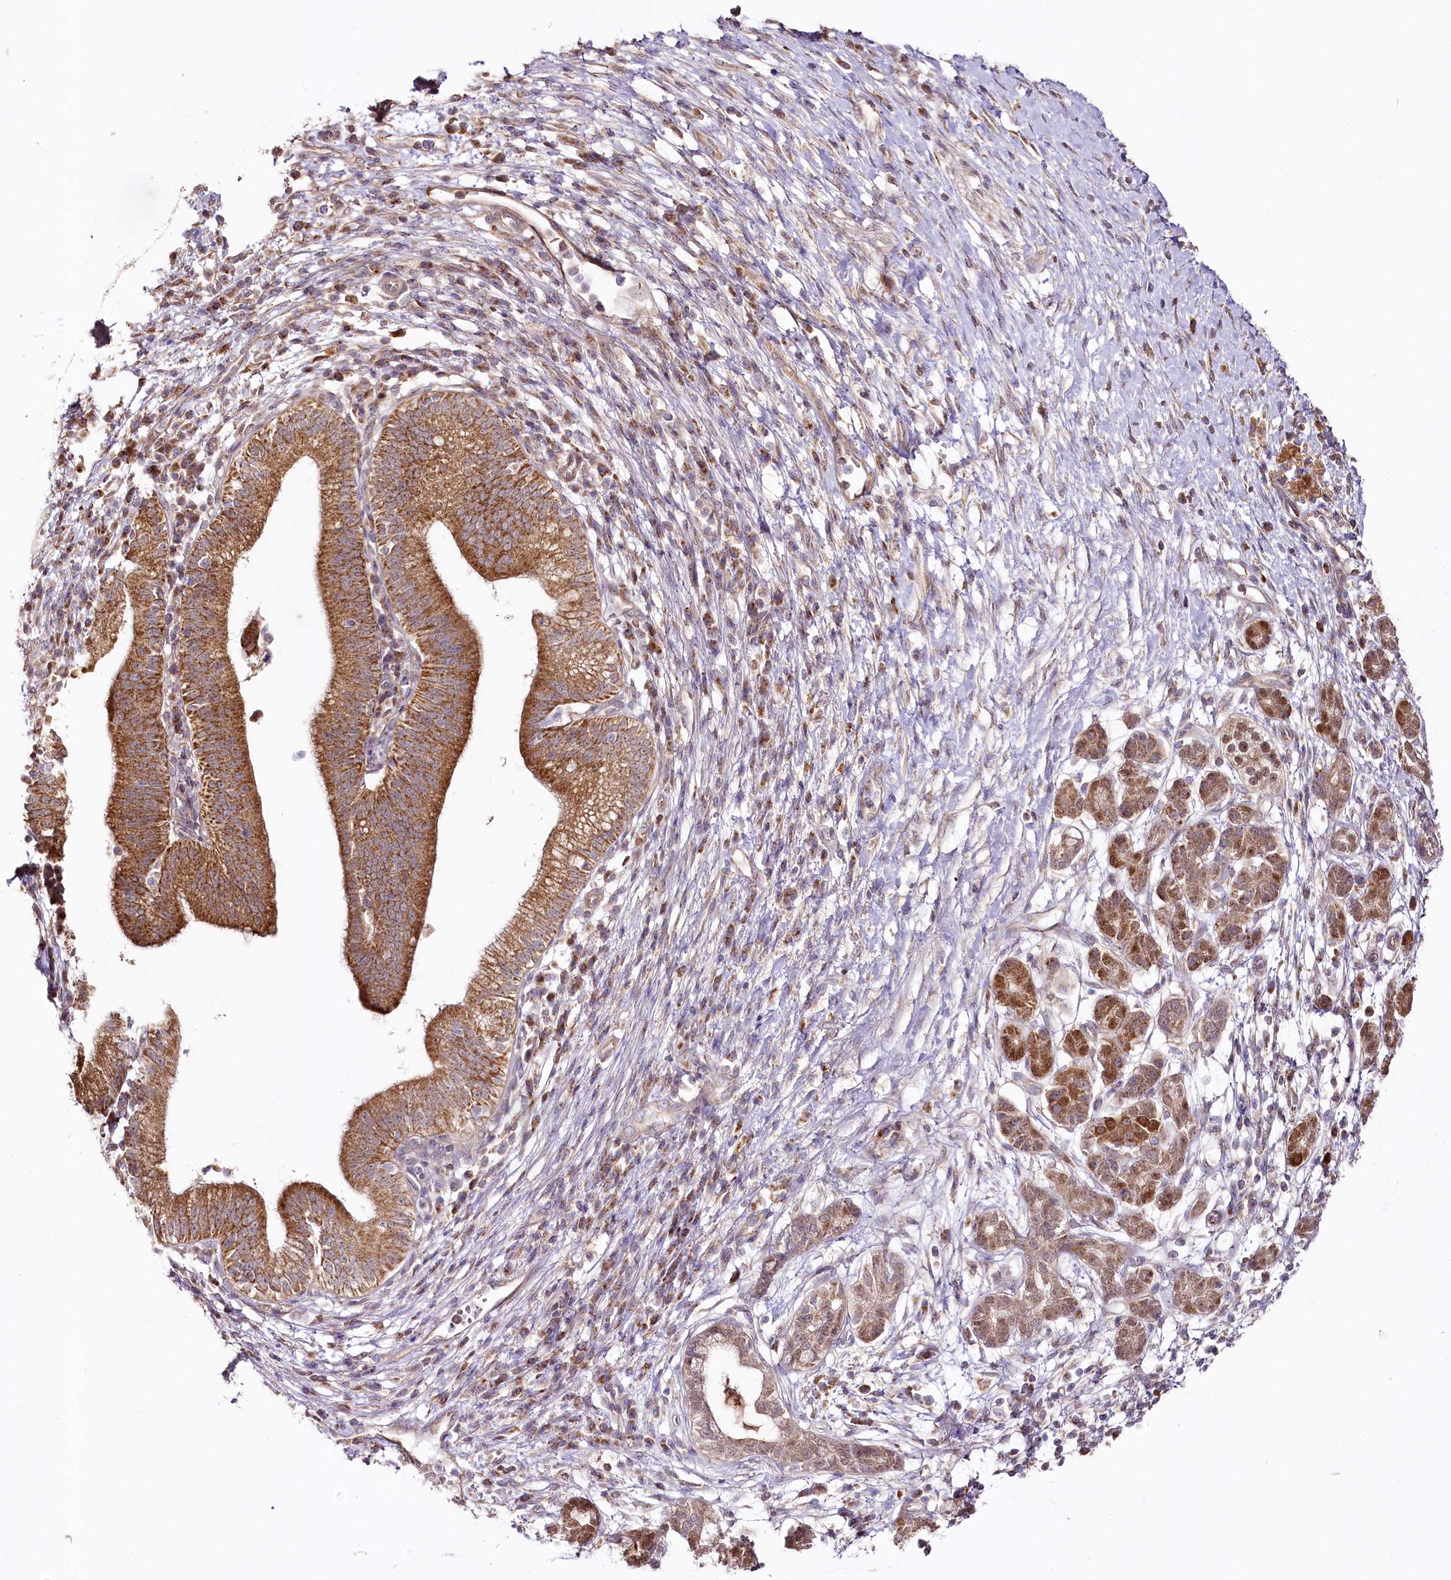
{"staining": {"intensity": "moderate", "quantity": ">75%", "location": "cytoplasmic/membranous"}, "tissue": "pancreatic cancer", "cell_type": "Tumor cells", "image_type": "cancer", "snomed": [{"axis": "morphology", "description": "Adenocarcinoma, NOS"}, {"axis": "topography", "description": "Pancreas"}], "caption": "A brown stain shows moderate cytoplasmic/membranous expression of a protein in pancreatic adenocarcinoma tumor cells.", "gene": "ZNF226", "patient": {"sex": "male", "age": 68}}